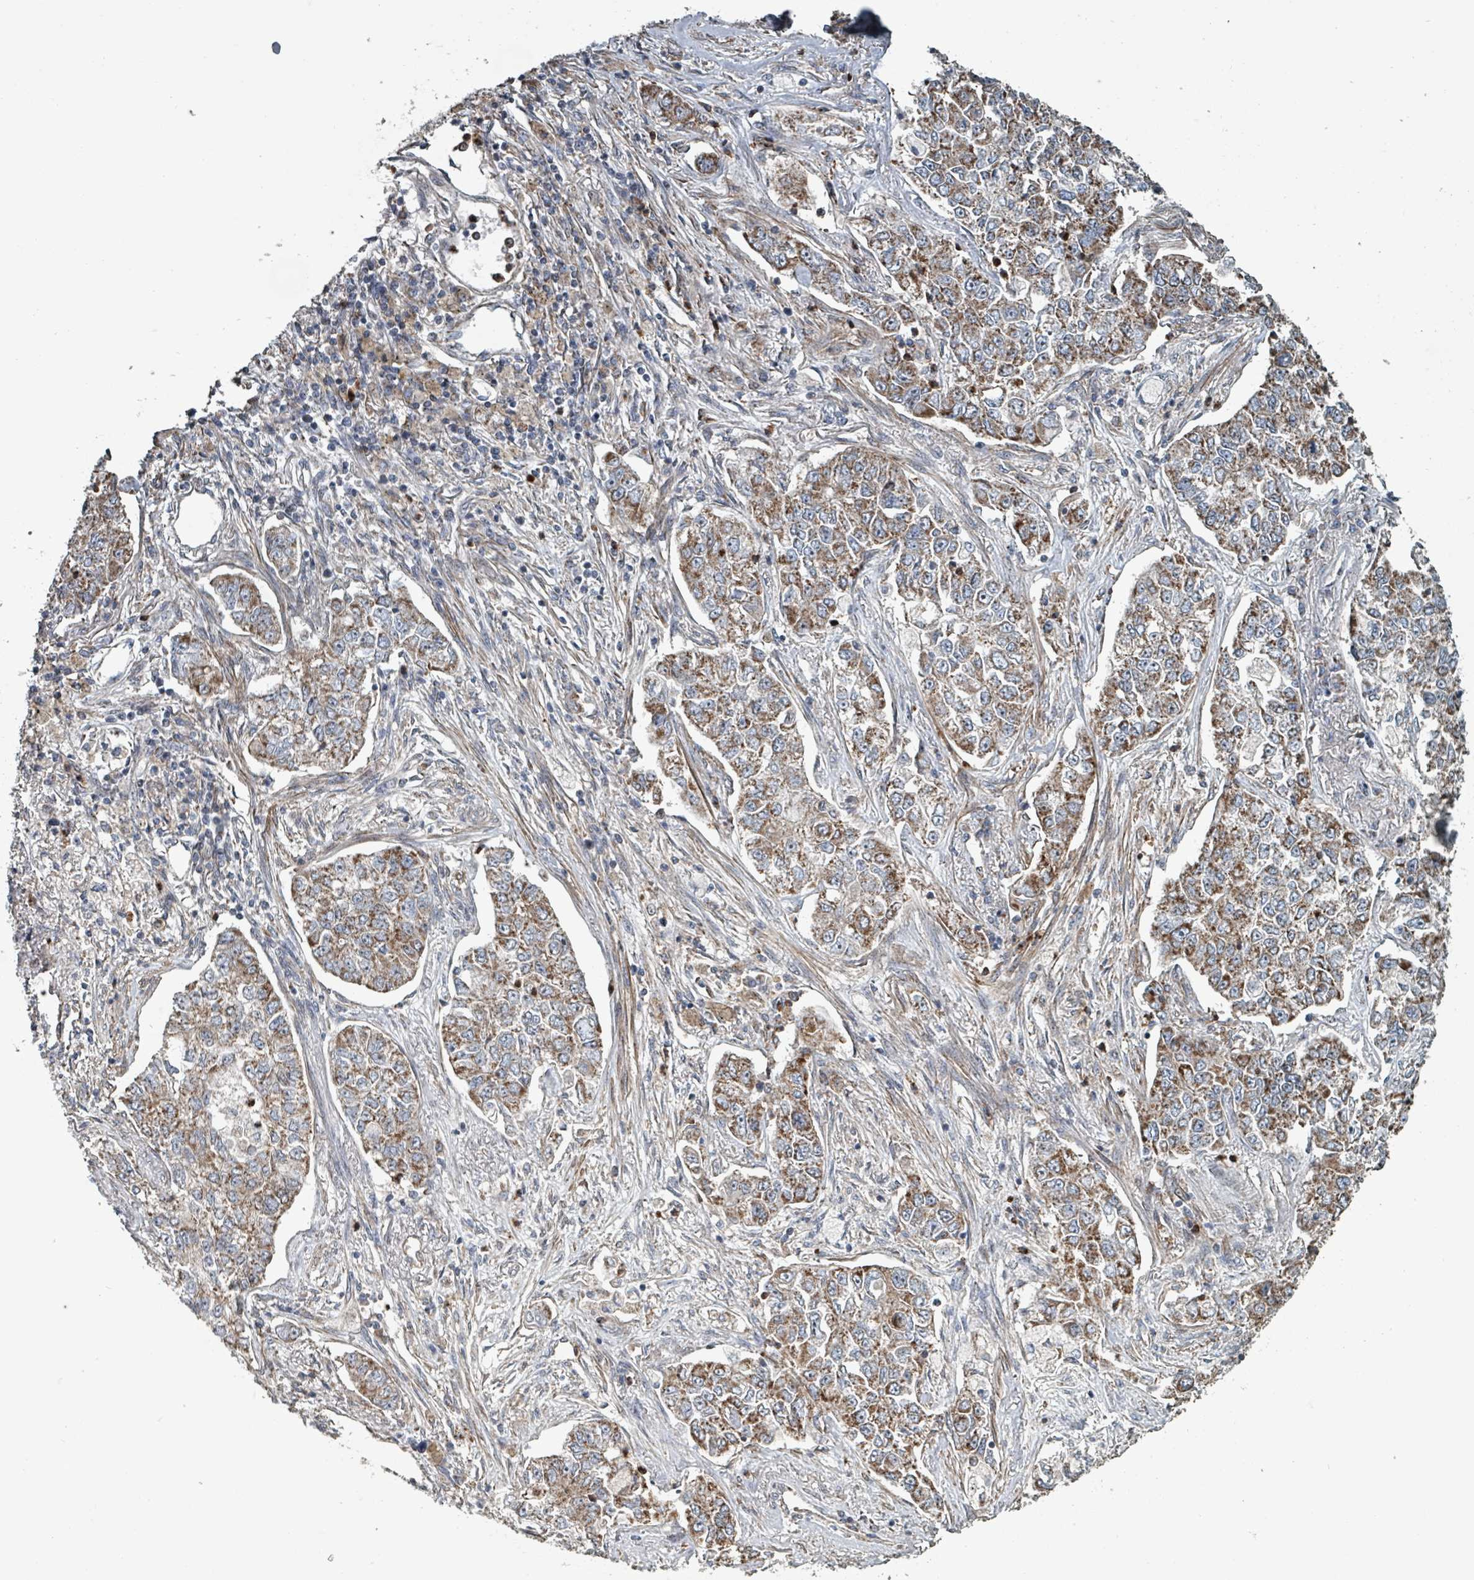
{"staining": {"intensity": "moderate", "quantity": ">75%", "location": "cytoplasmic/membranous"}, "tissue": "lung cancer", "cell_type": "Tumor cells", "image_type": "cancer", "snomed": [{"axis": "morphology", "description": "Adenocarcinoma, NOS"}, {"axis": "topography", "description": "Lung"}], "caption": "About >75% of tumor cells in adenocarcinoma (lung) show moderate cytoplasmic/membranous protein staining as visualized by brown immunohistochemical staining.", "gene": "MRPL4", "patient": {"sex": "male", "age": 49}}